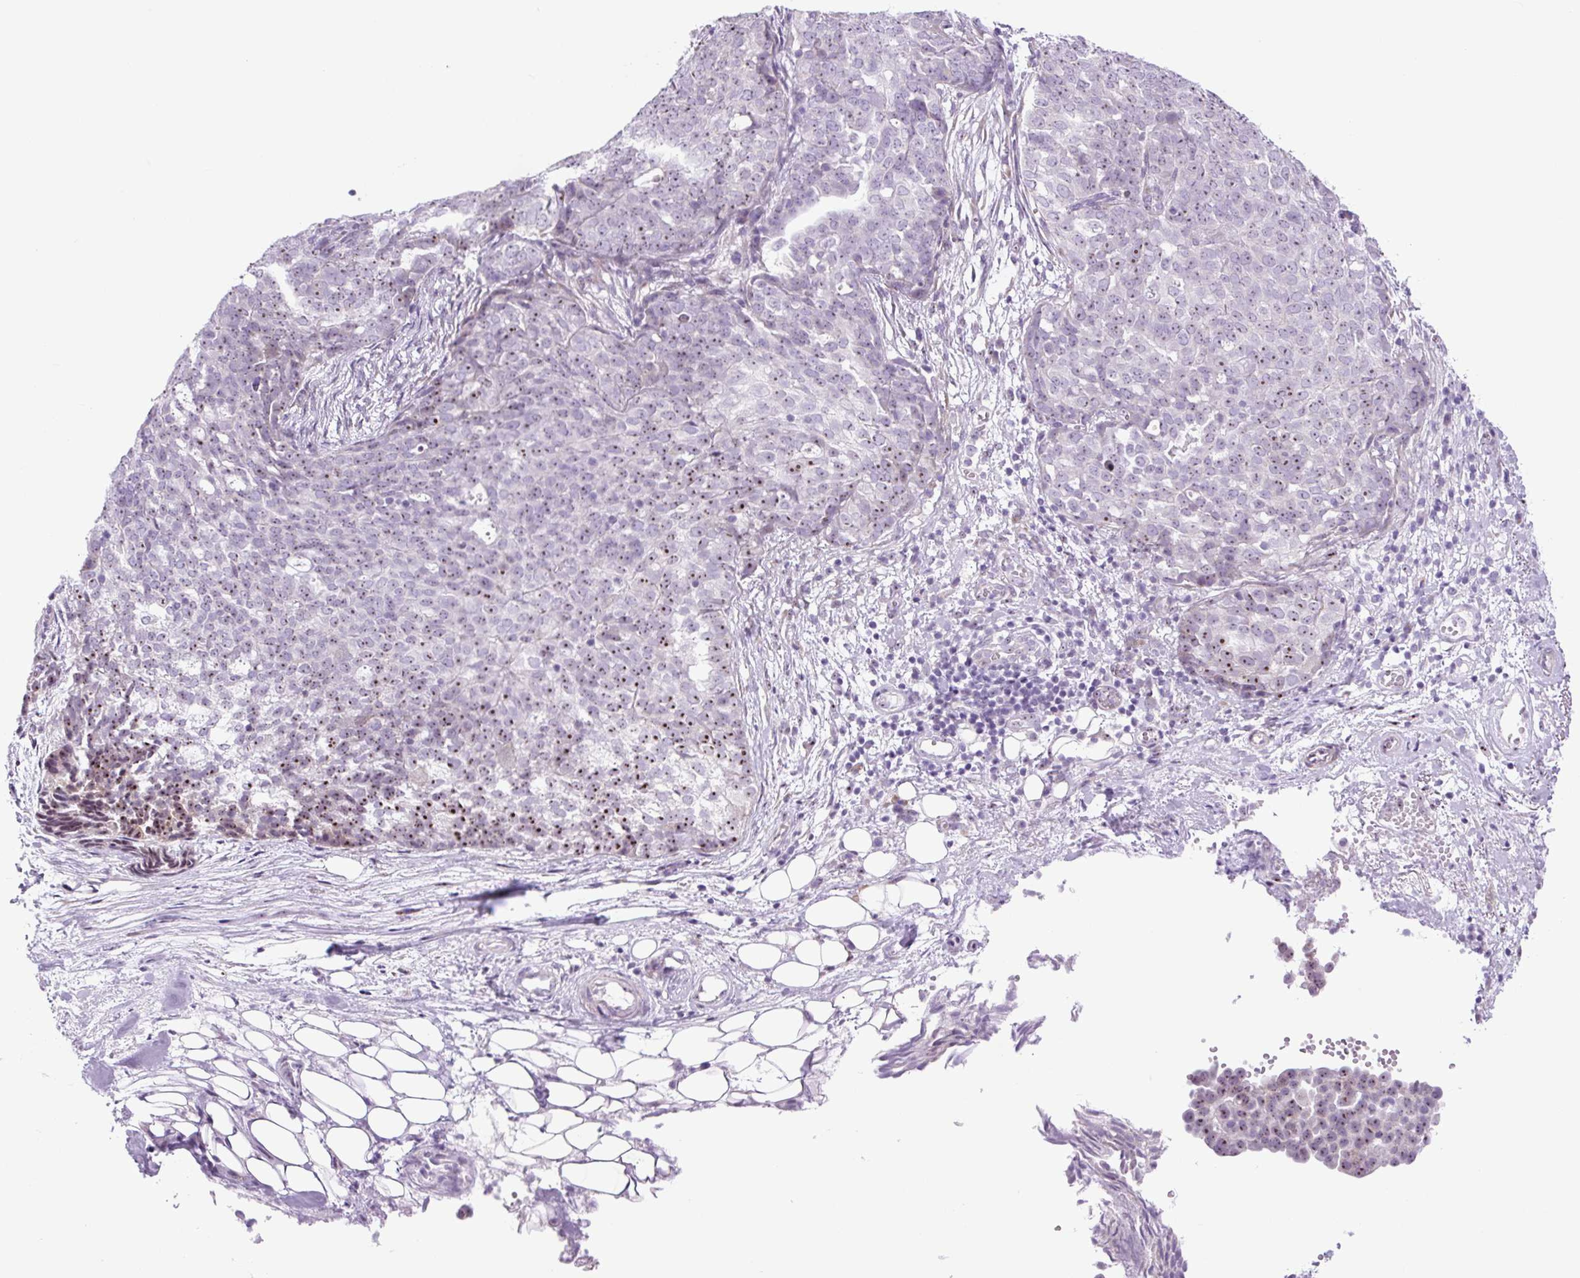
{"staining": {"intensity": "moderate", "quantity": "25%-75%", "location": "nuclear"}, "tissue": "ovarian cancer", "cell_type": "Tumor cells", "image_type": "cancer", "snomed": [{"axis": "morphology", "description": "Cystadenocarcinoma, serous, NOS"}, {"axis": "topography", "description": "Soft tissue"}, {"axis": "topography", "description": "Ovary"}], "caption": "Immunohistochemical staining of serous cystadenocarcinoma (ovarian) displays medium levels of moderate nuclear protein positivity in about 25%-75% of tumor cells.", "gene": "RRS1", "patient": {"sex": "female", "age": 57}}